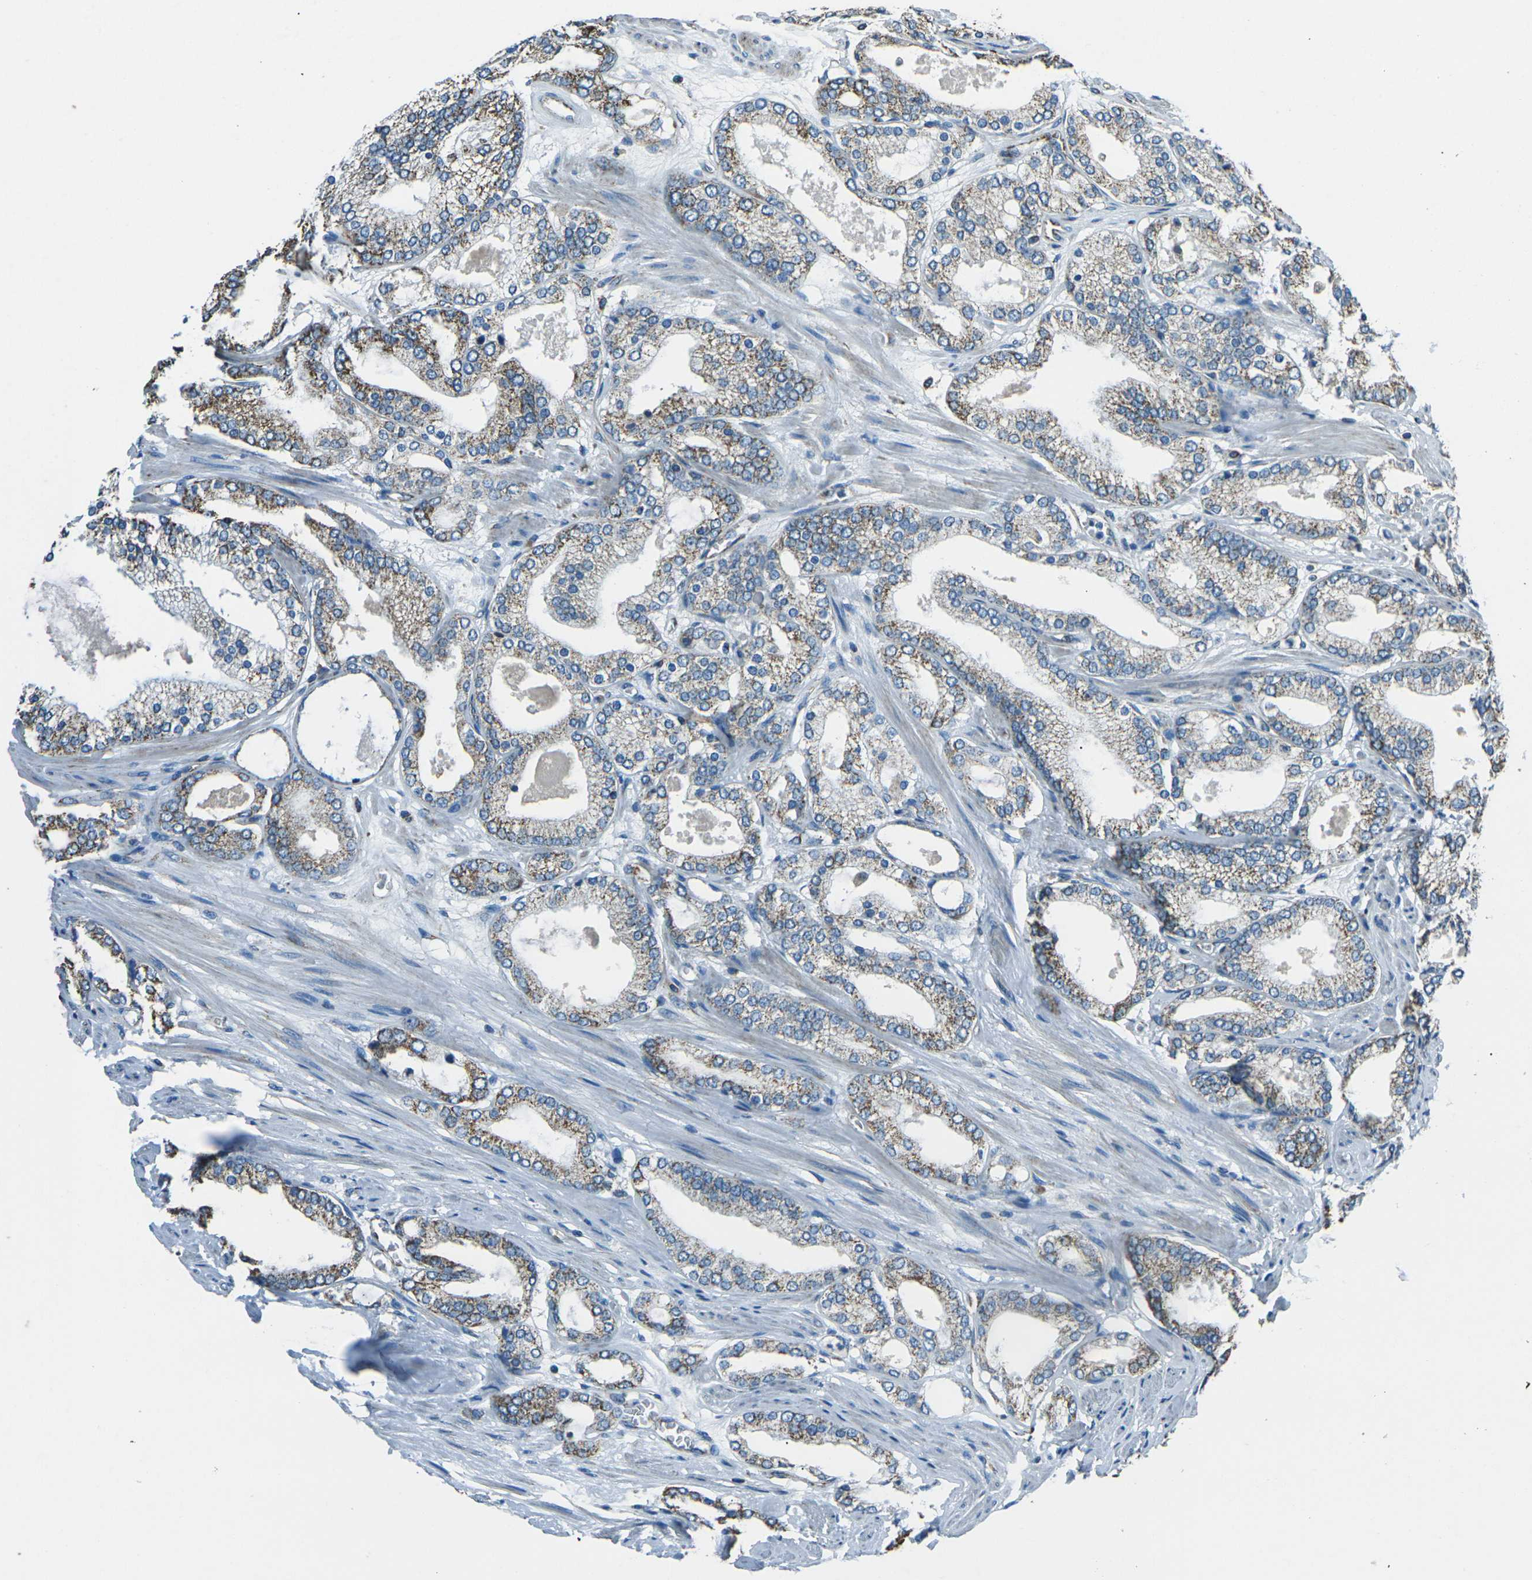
{"staining": {"intensity": "moderate", "quantity": ">75%", "location": "cytoplasmic/membranous"}, "tissue": "prostate cancer", "cell_type": "Tumor cells", "image_type": "cancer", "snomed": [{"axis": "morphology", "description": "Adenocarcinoma, High grade"}, {"axis": "topography", "description": "Prostate"}], "caption": "An IHC image of tumor tissue is shown. Protein staining in brown labels moderate cytoplasmic/membranous positivity in prostate cancer (high-grade adenocarcinoma) within tumor cells.", "gene": "IRF3", "patient": {"sex": "male", "age": 61}}